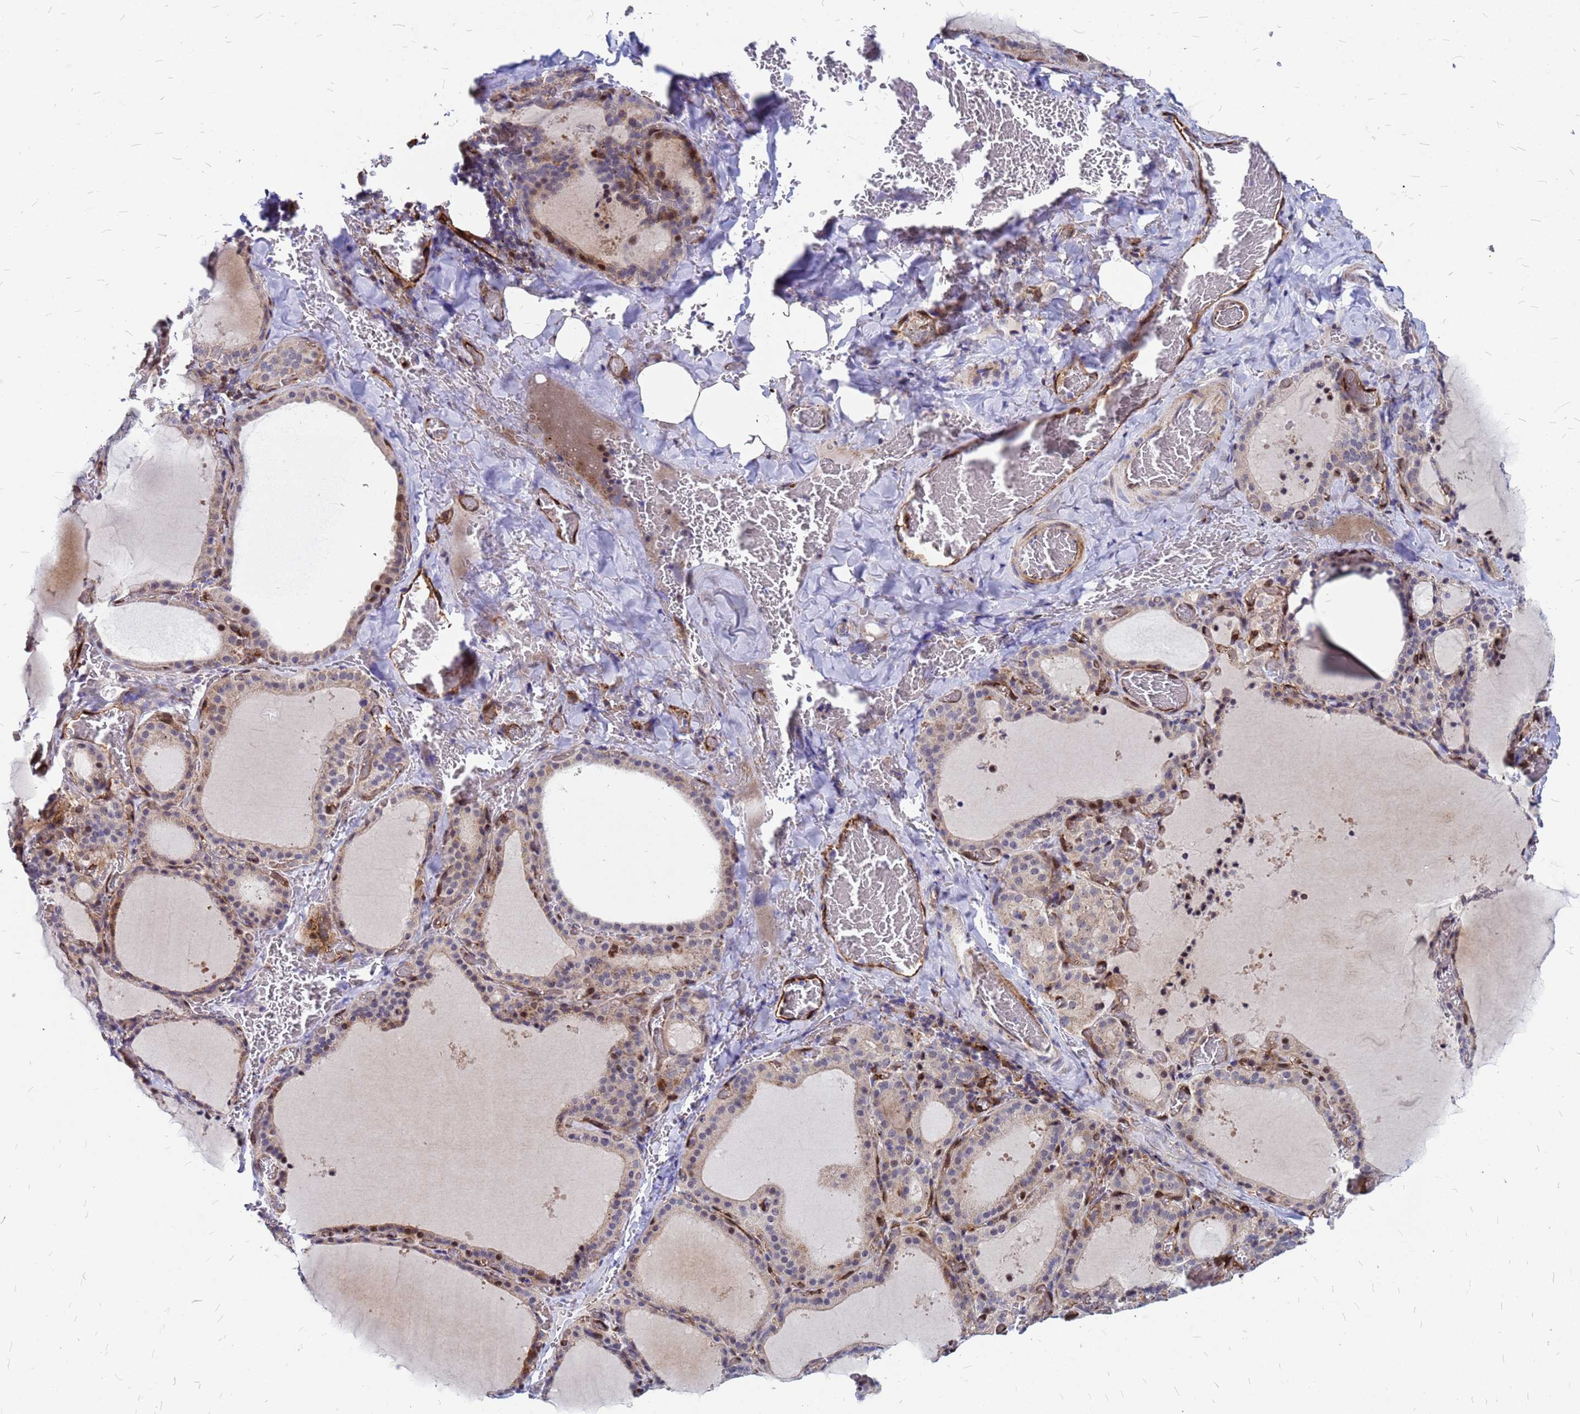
{"staining": {"intensity": "moderate", "quantity": "25%-75%", "location": "cytoplasmic/membranous,nuclear"}, "tissue": "thyroid gland", "cell_type": "Glandular cells", "image_type": "normal", "snomed": [{"axis": "morphology", "description": "Normal tissue, NOS"}, {"axis": "topography", "description": "Thyroid gland"}], "caption": "A histopathology image showing moderate cytoplasmic/membranous,nuclear expression in about 25%-75% of glandular cells in unremarkable thyroid gland, as visualized by brown immunohistochemical staining.", "gene": "NOSTRIN", "patient": {"sex": "female", "age": 39}}